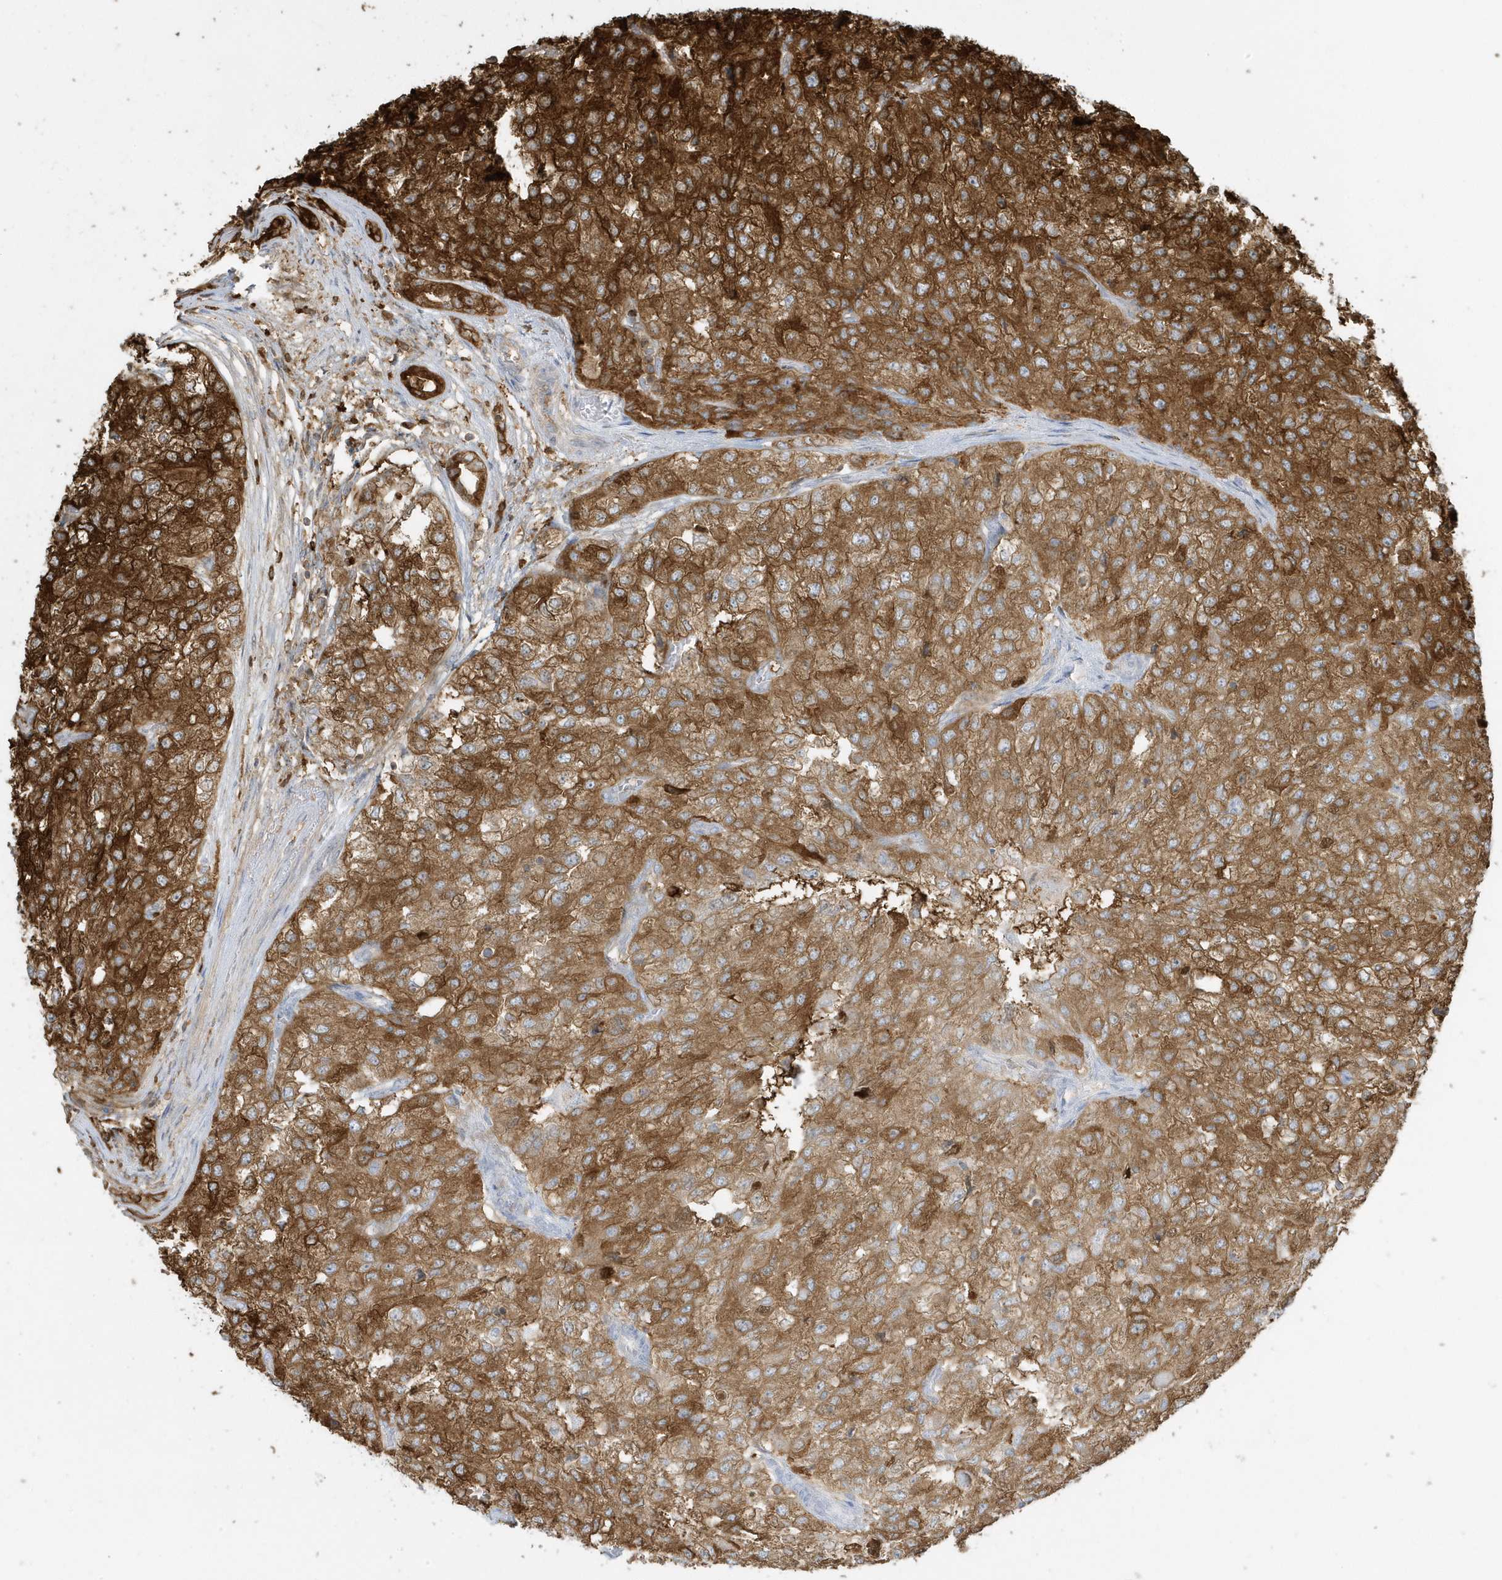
{"staining": {"intensity": "strong", "quantity": ">75%", "location": "cytoplasmic/membranous"}, "tissue": "renal cancer", "cell_type": "Tumor cells", "image_type": "cancer", "snomed": [{"axis": "morphology", "description": "Adenocarcinoma, NOS"}, {"axis": "topography", "description": "Kidney"}], "caption": "About >75% of tumor cells in human renal adenocarcinoma demonstrate strong cytoplasmic/membranous protein positivity as visualized by brown immunohistochemical staining.", "gene": "CLCN6", "patient": {"sex": "female", "age": 54}}